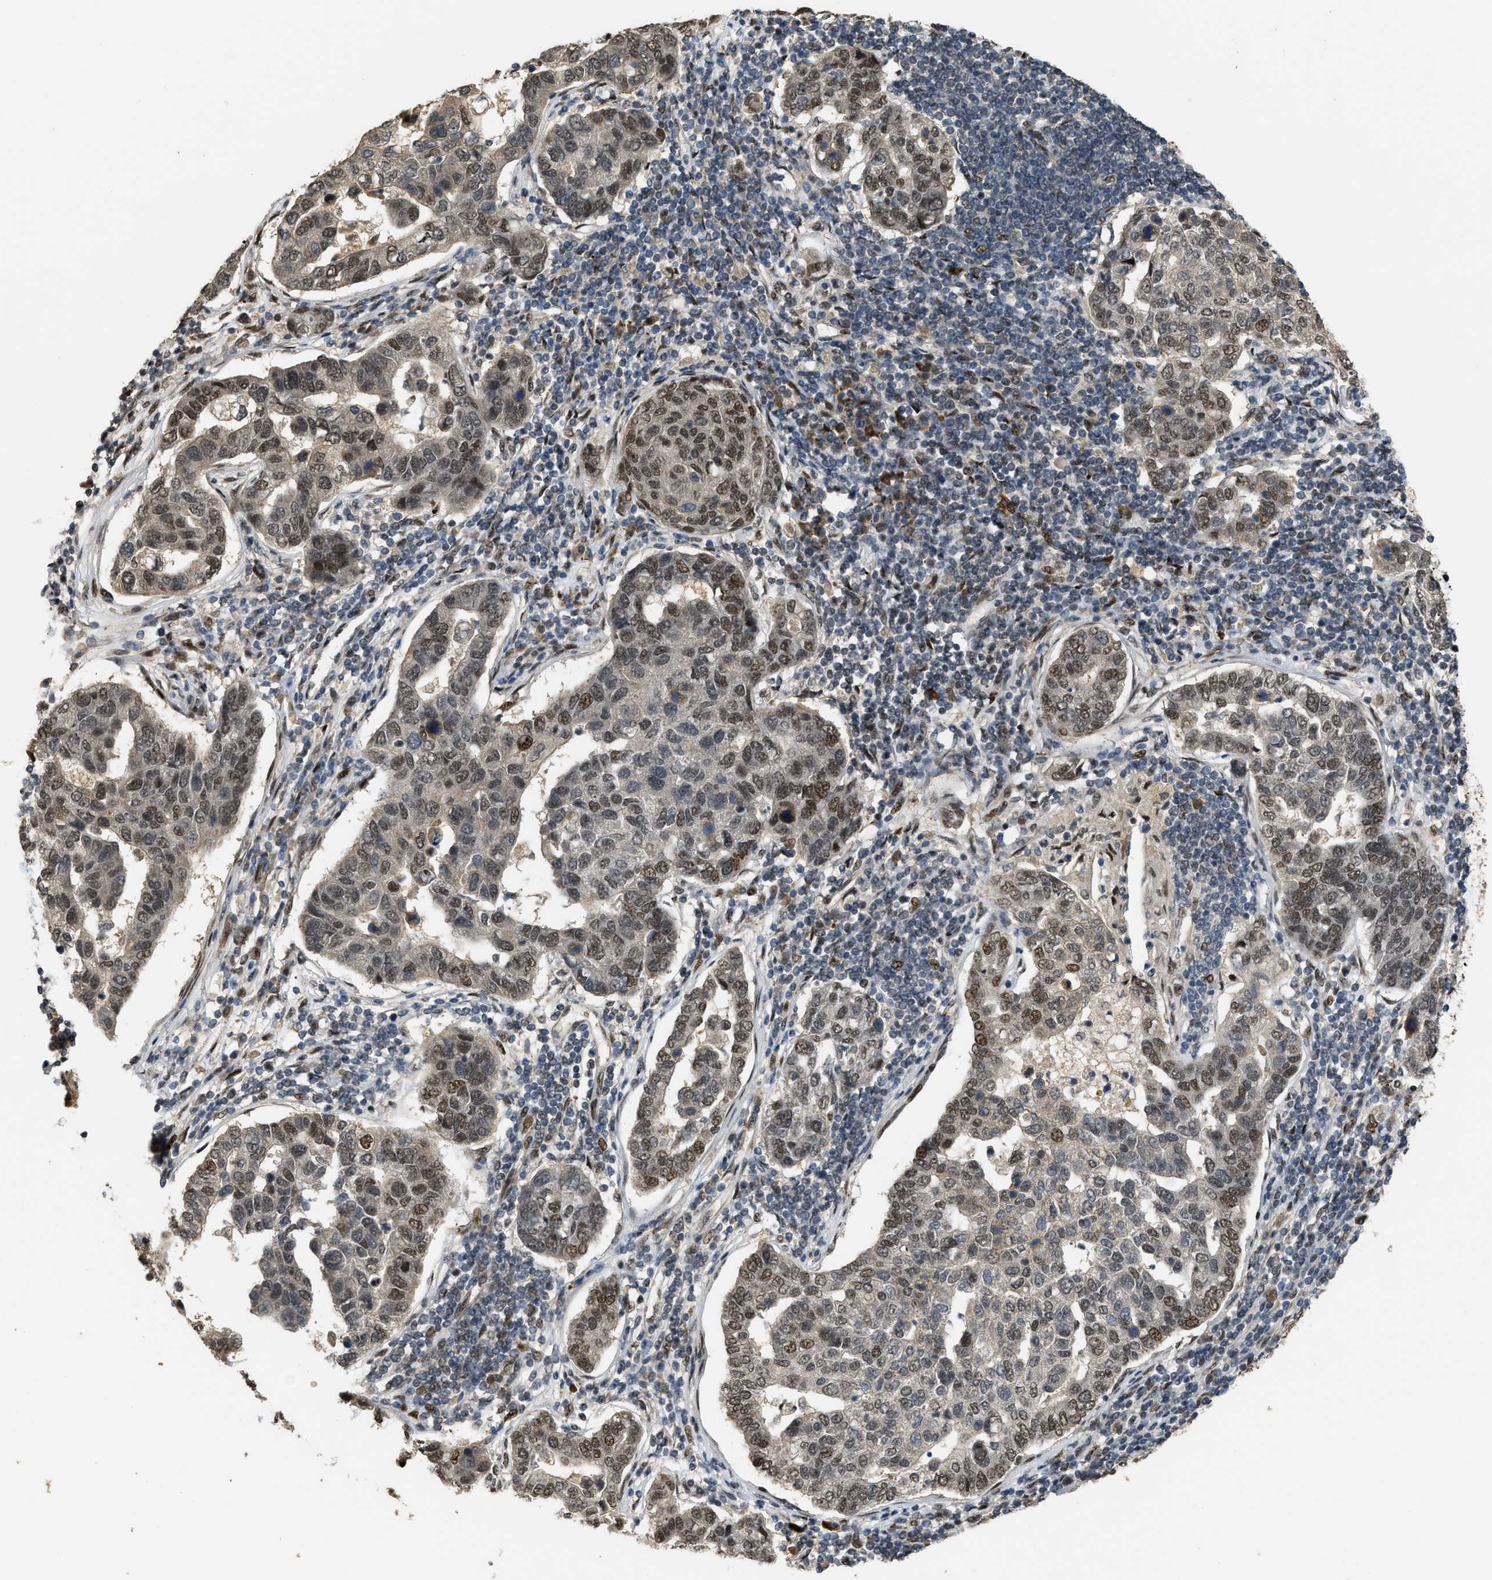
{"staining": {"intensity": "moderate", "quantity": "25%-75%", "location": "nuclear"}, "tissue": "pancreatic cancer", "cell_type": "Tumor cells", "image_type": "cancer", "snomed": [{"axis": "morphology", "description": "Adenocarcinoma, NOS"}, {"axis": "topography", "description": "Pancreas"}], "caption": "Tumor cells display moderate nuclear expression in about 25%-75% of cells in pancreatic cancer.", "gene": "SERTAD2", "patient": {"sex": "female", "age": 61}}